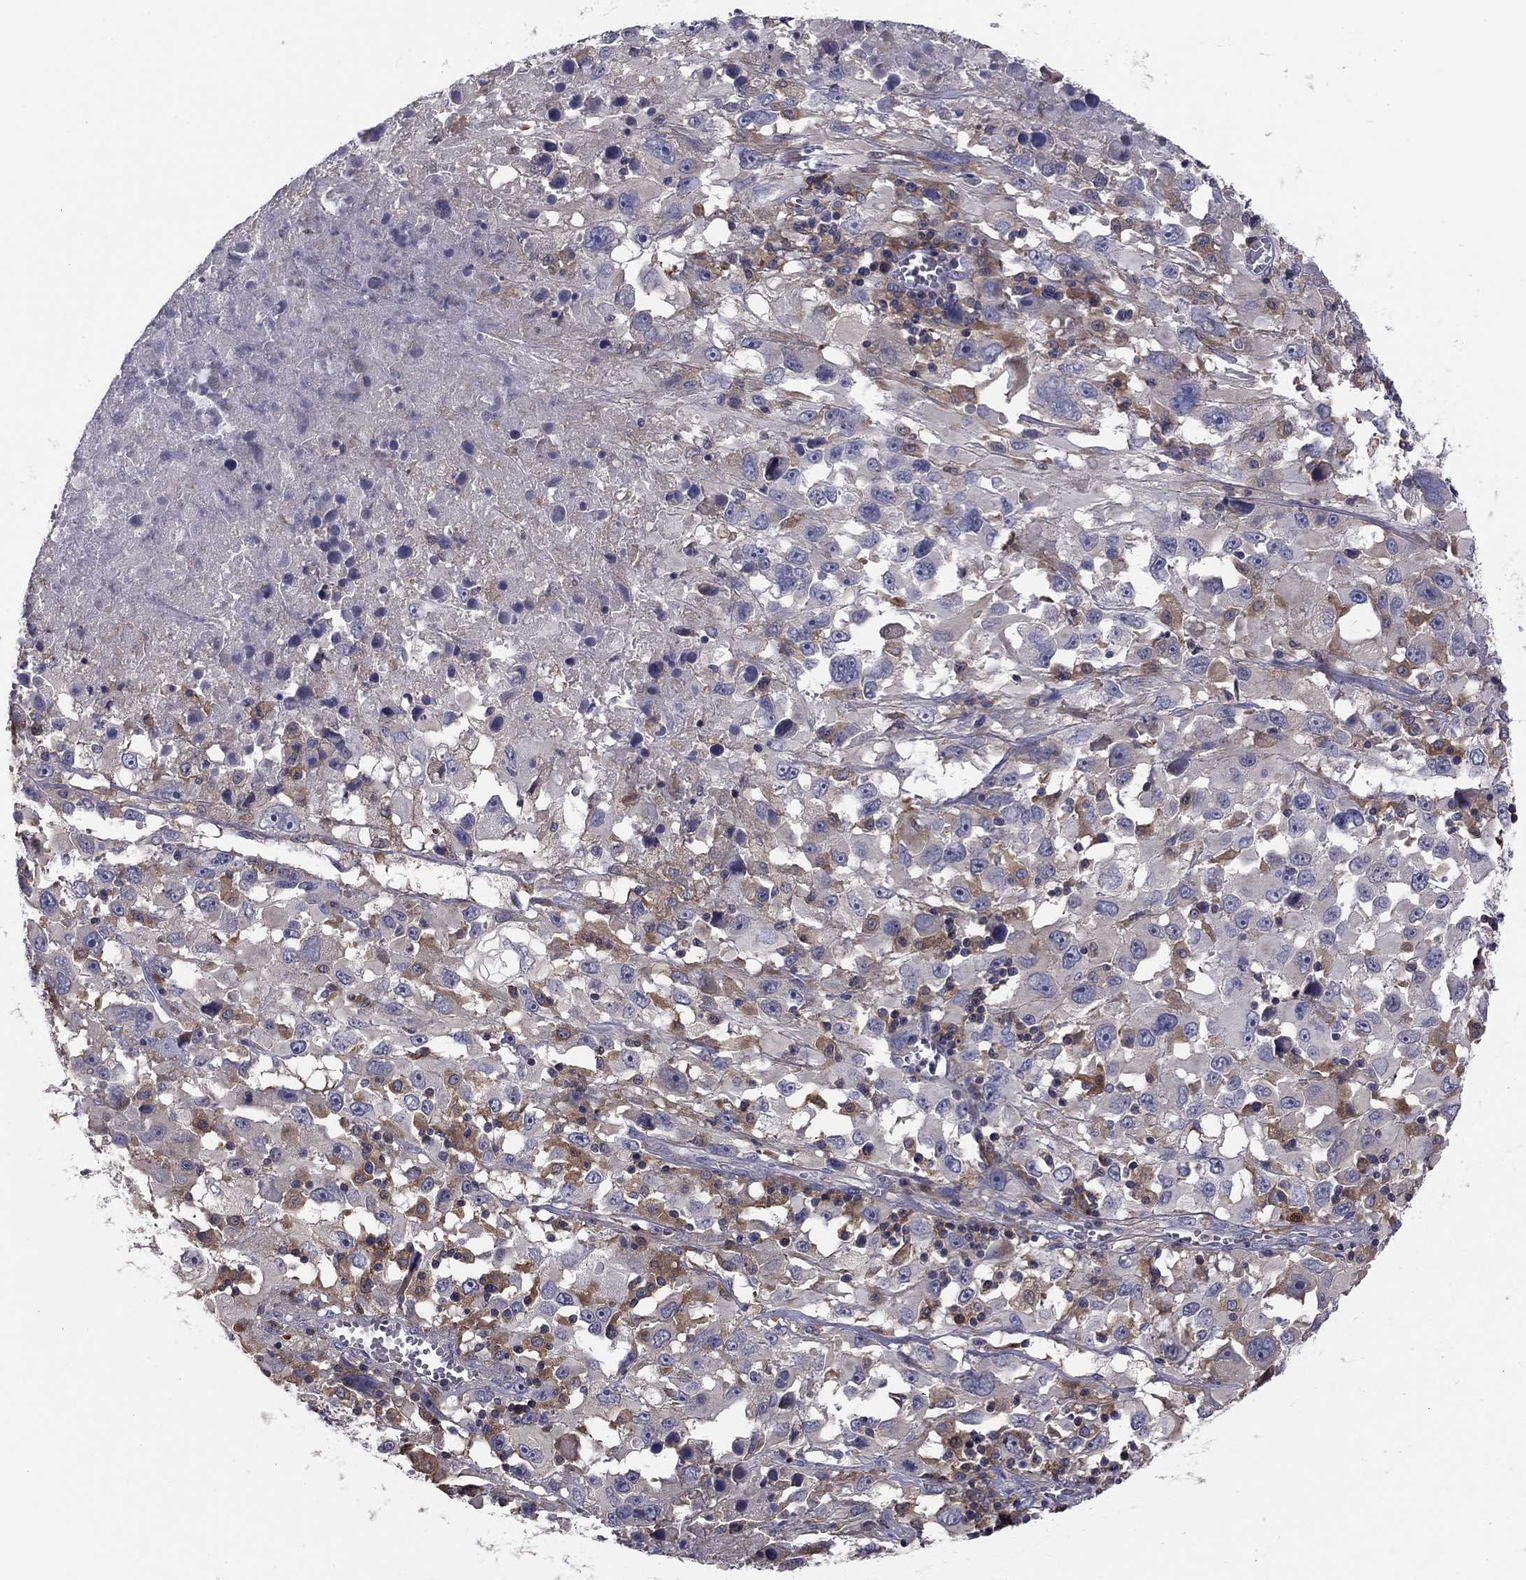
{"staining": {"intensity": "negative", "quantity": "none", "location": "none"}, "tissue": "melanoma", "cell_type": "Tumor cells", "image_type": "cancer", "snomed": [{"axis": "morphology", "description": "Malignant melanoma, Metastatic site"}, {"axis": "topography", "description": "Soft tissue"}], "caption": "Tumor cells are negative for brown protein staining in melanoma.", "gene": "PLCB2", "patient": {"sex": "male", "age": 50}}